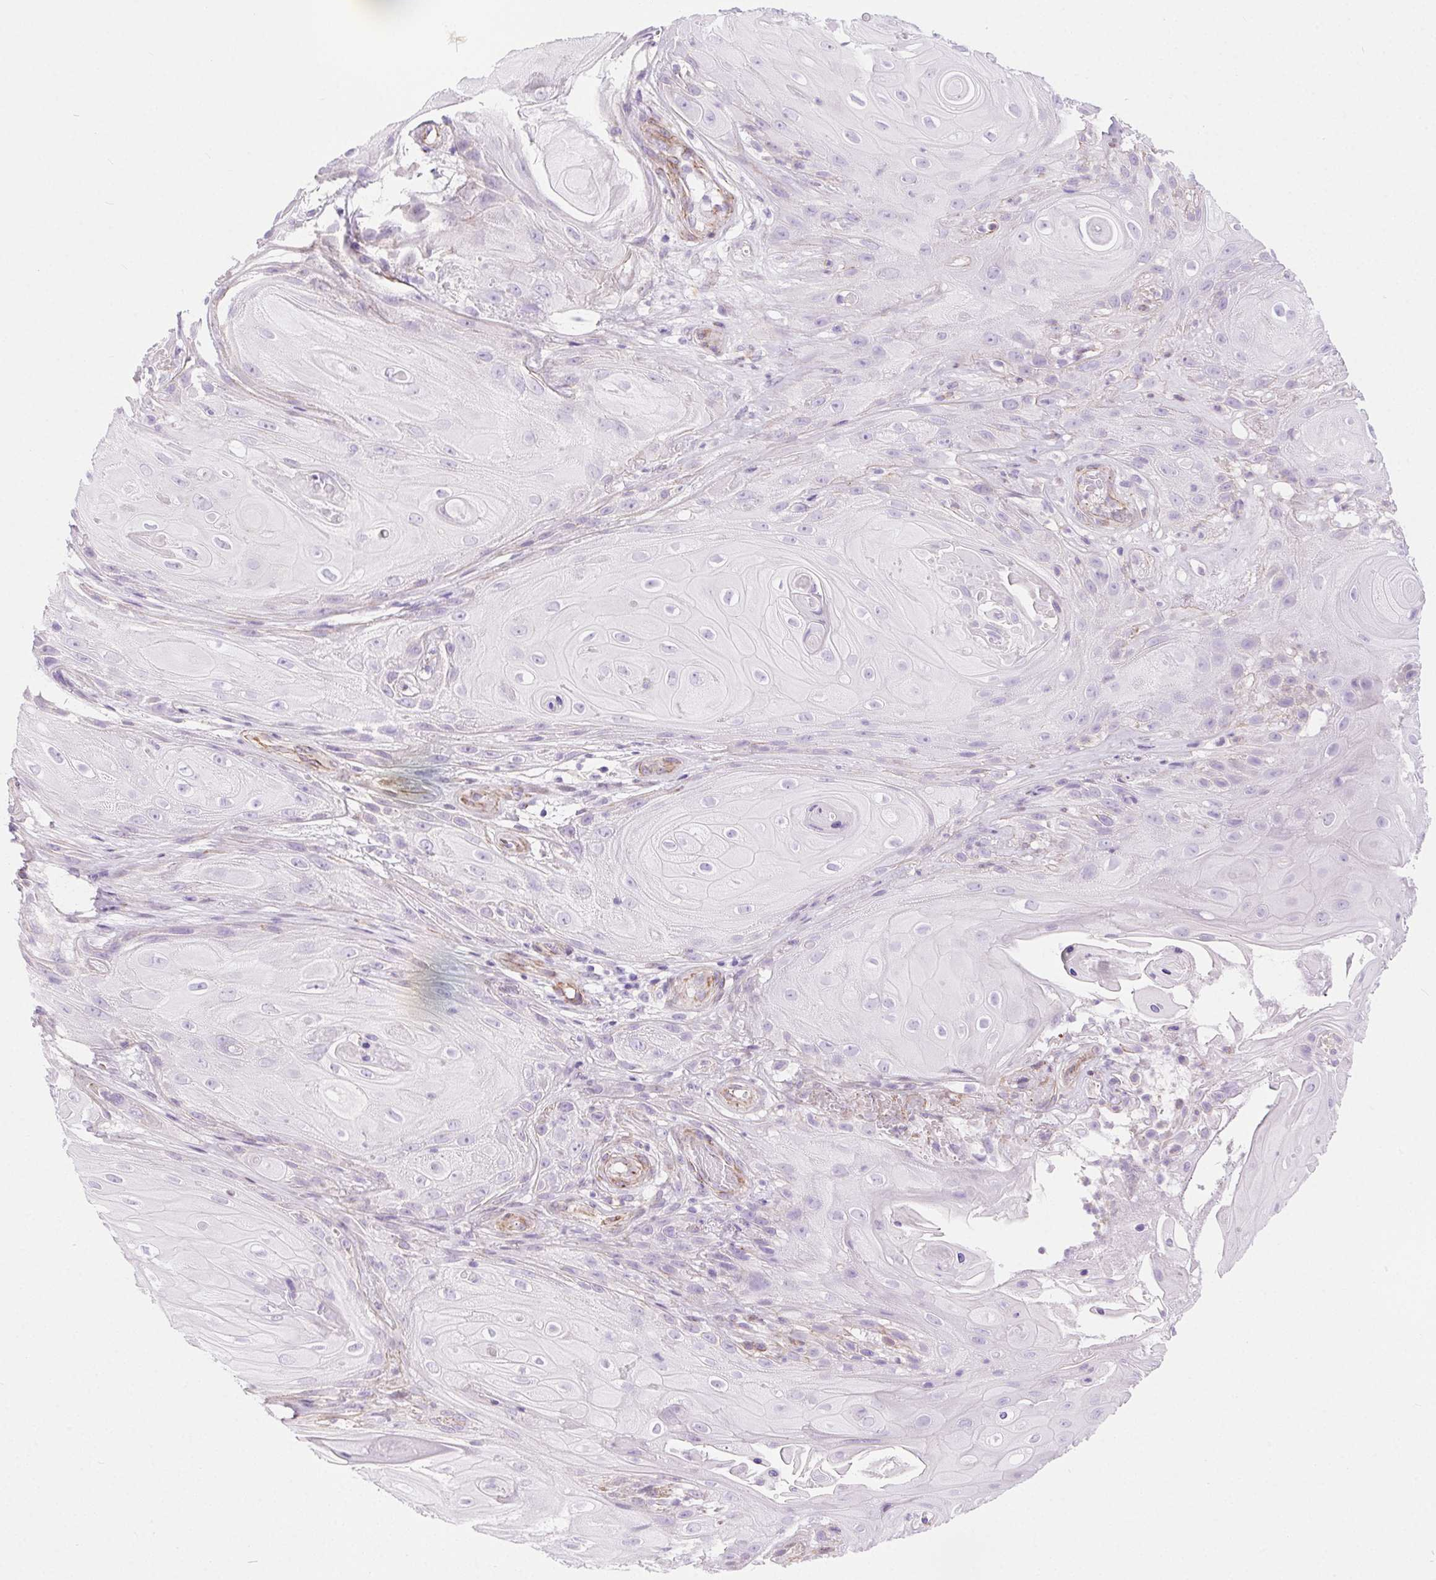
{"staining": {"intensity": "negative", "quantity": "none", "location": "none"}, "tissue": "skin cancer", "cell_type": "Tumor cells", "image_type": "cancer", "snomed": [{"axis": "morphology", "description": "Squamous cell carcinoma, NOS"}, {"axis": "topography", "description": "Skin"}], "caption": "Tumor cells are negative for protein expression in human skin squamous cell carcinoma.", "gene": "SHCBP1L", "patient": {"sex": "male", "age": 62}}